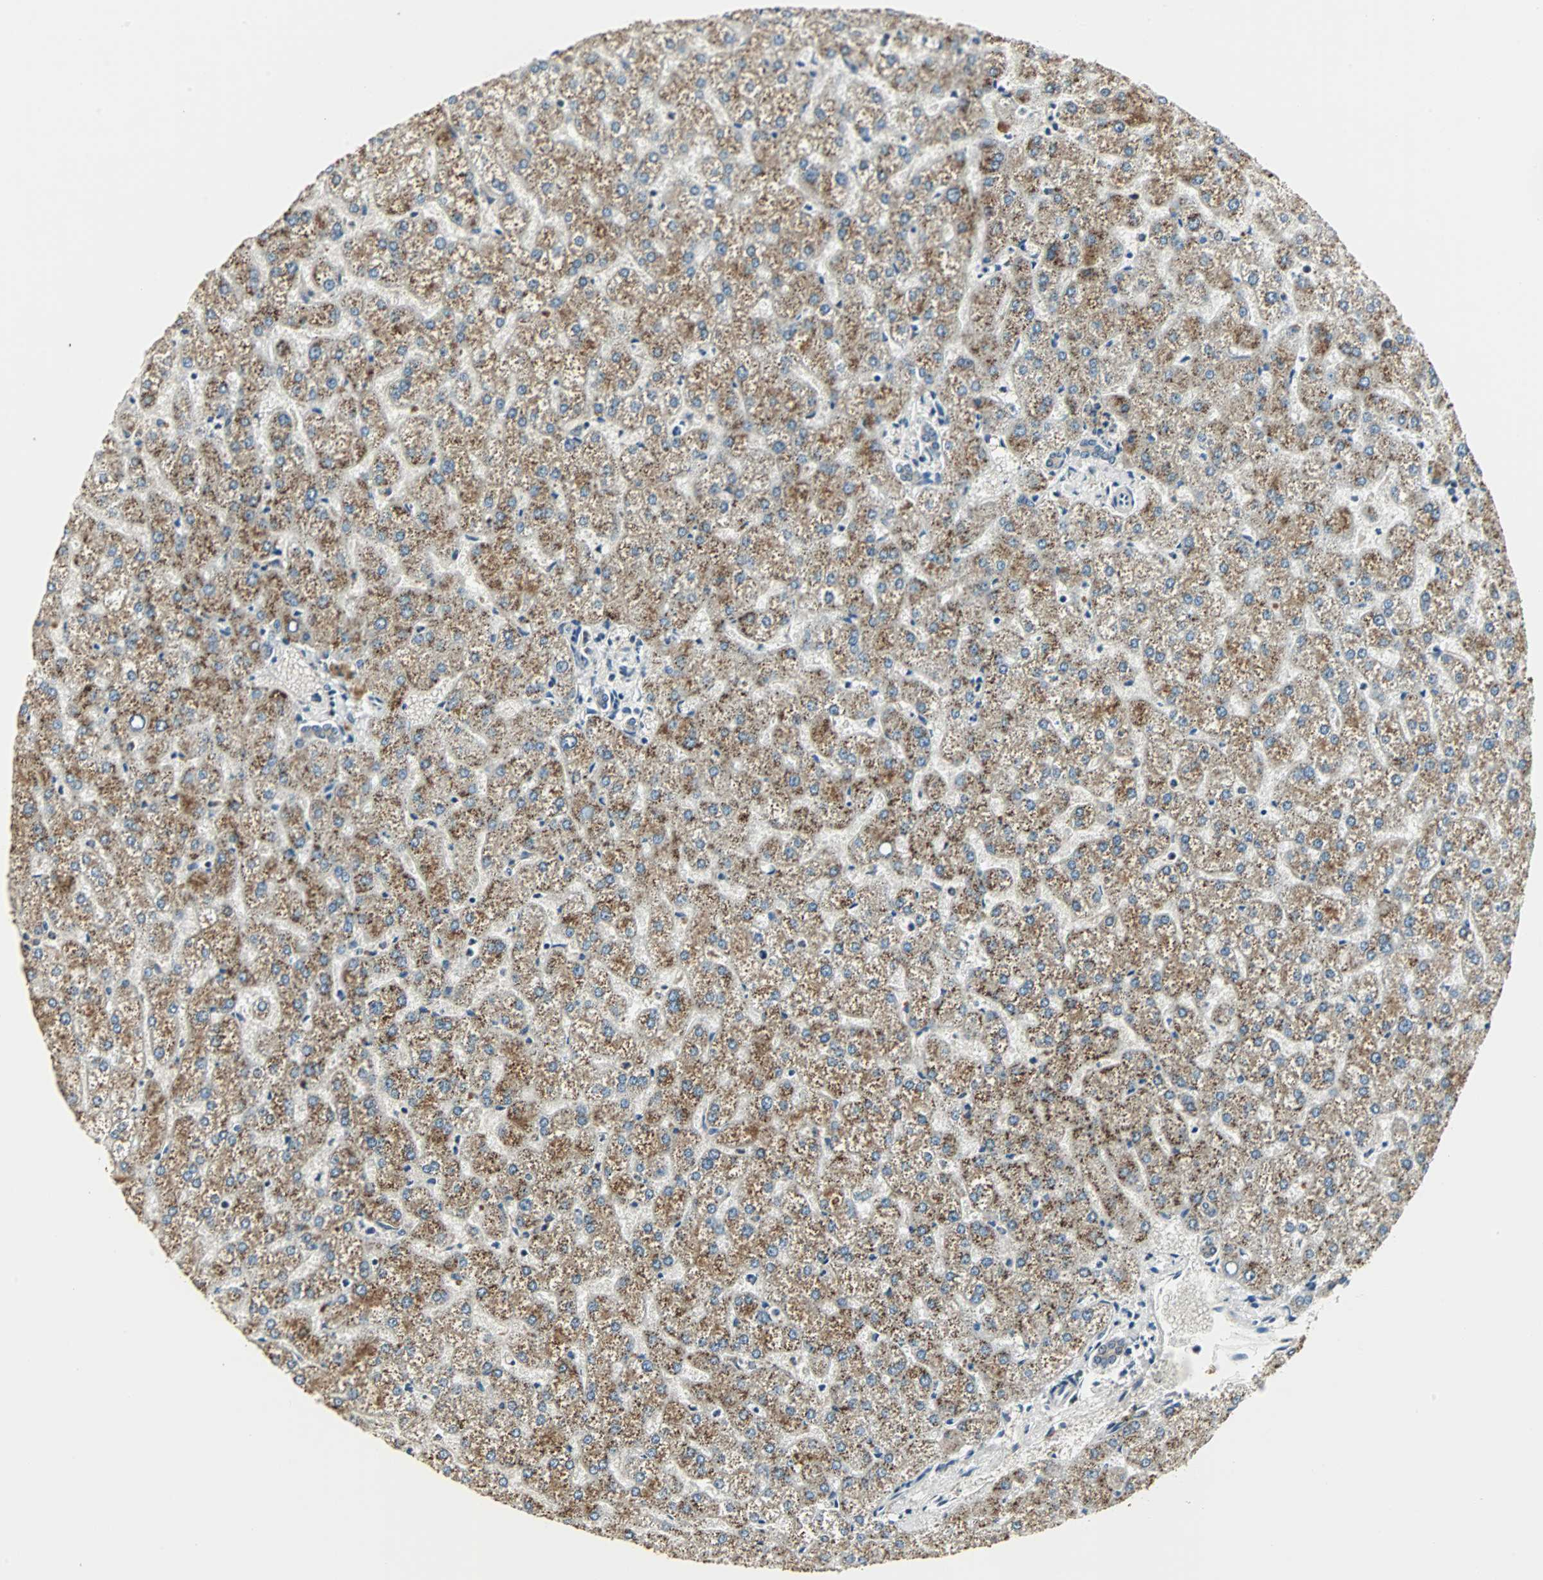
{"staining": {"intensity": "weak", "quantity": "25%-75%", "location": "cytoplasmic/membranous"}, "tissue": "liver", "cell_type": "Cholangiocytes", "image_type": "normal", "snomed": [{"axis": "morphology", "description": "Normal tissue, NOS"}, {"axis": "topography", "description": "Liver"}], "caption": "A brown stain highlights weak cytoplasmic/membranous staining of a protein in cholangiocytes of unremarkable human liver.", "gene": "MED4", "patient": {"sex": "female", "age": 32}}